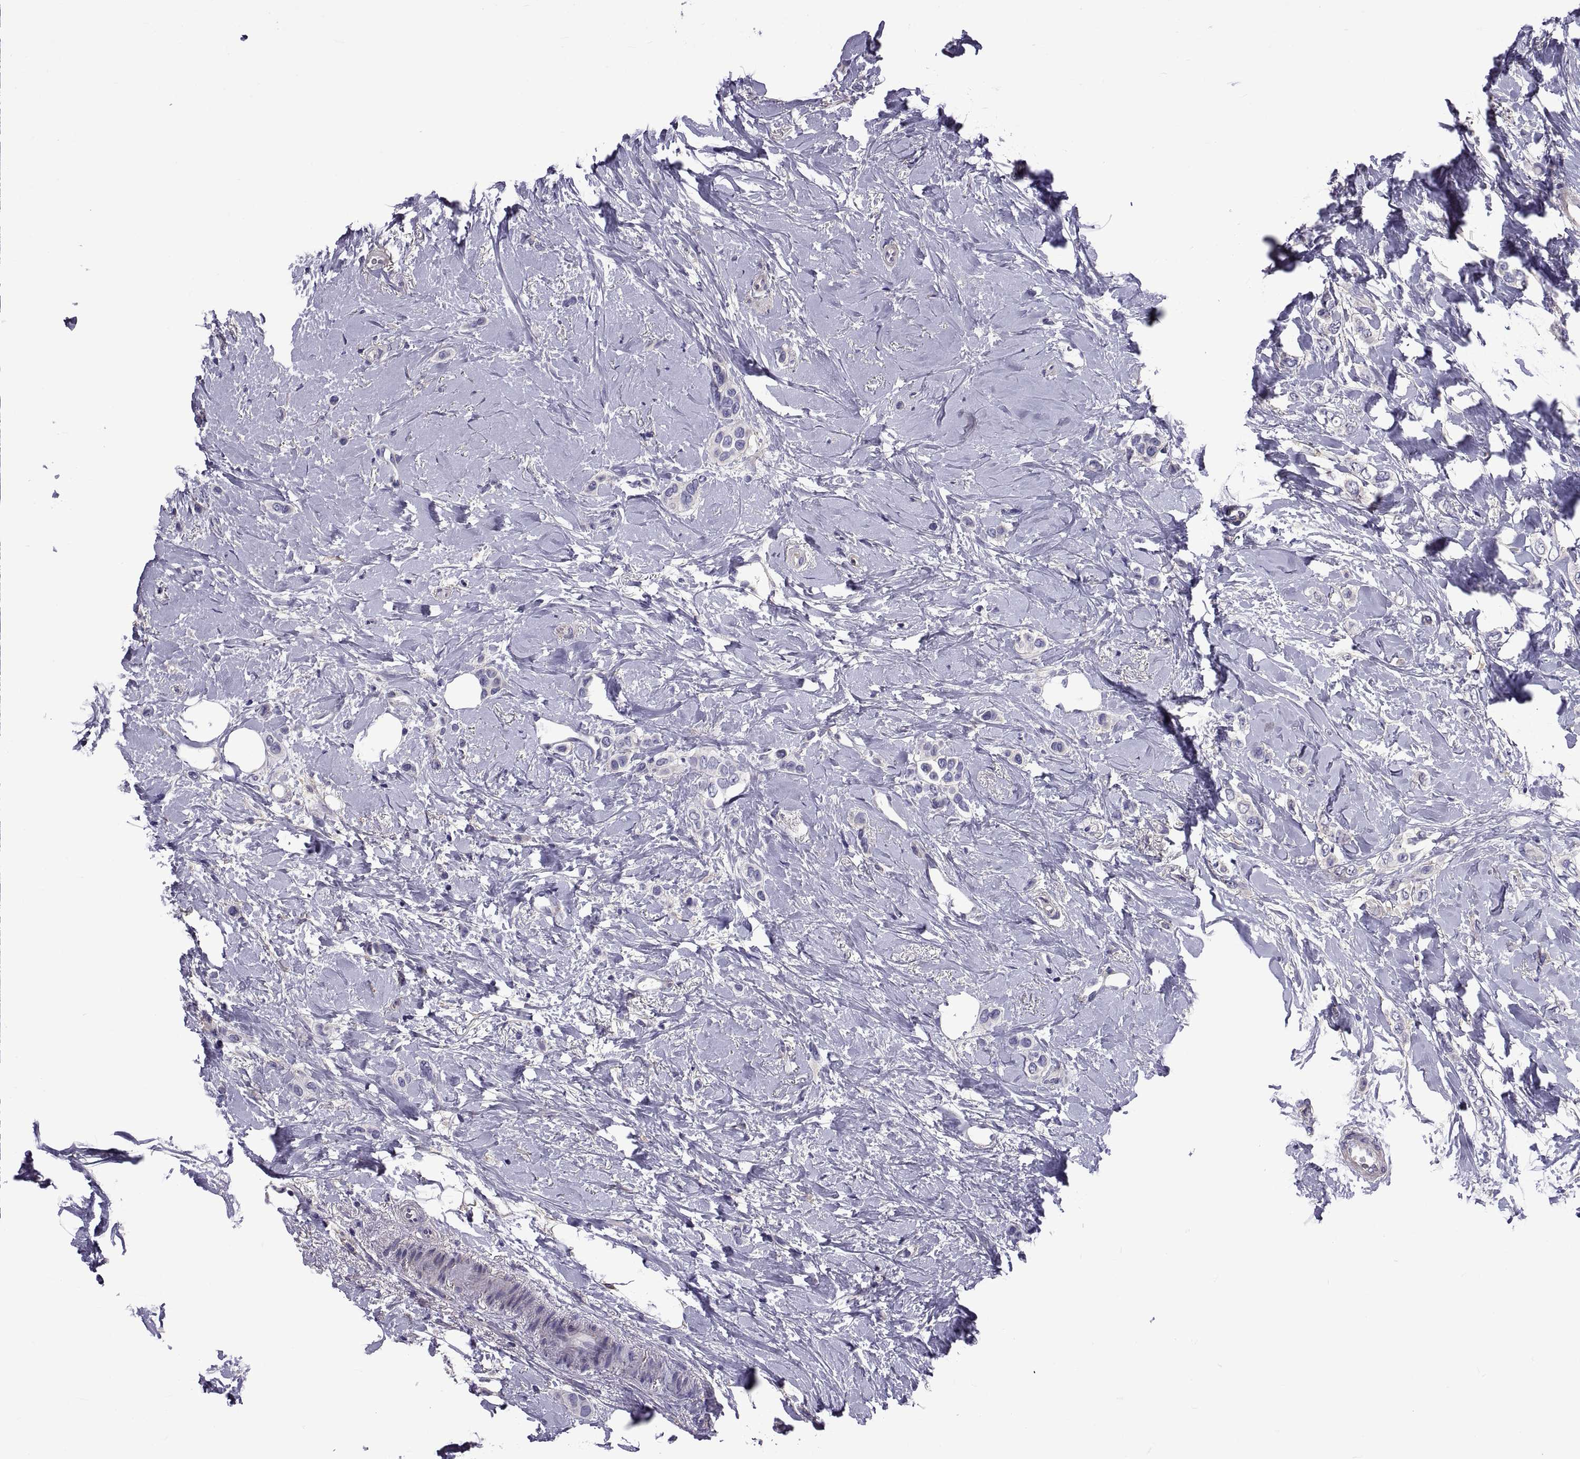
{"staining": {"intensity": "negative", "quantity": "none", "location": "none"}, "tissue": "breast cancer", "cell_type": "Tumor cells", "image_type": "cancer", "snomed": [{"axis": "morphology", "description": "Lobular carcinoma"}, {"axis": "topography", "description": "Breast"}], "caption": "High magnification brightfield microscopy of breast cancer stained with DAB (3,3'-diaminobenzidine) (brown) and counterstained with hematoxylin (blue): tumor cells show no significant expression. (DAB immunohistochemistry with hematoxylin counter stain).", "gene": "TMC3", "patient": {"sex": "female", "age": 66}}